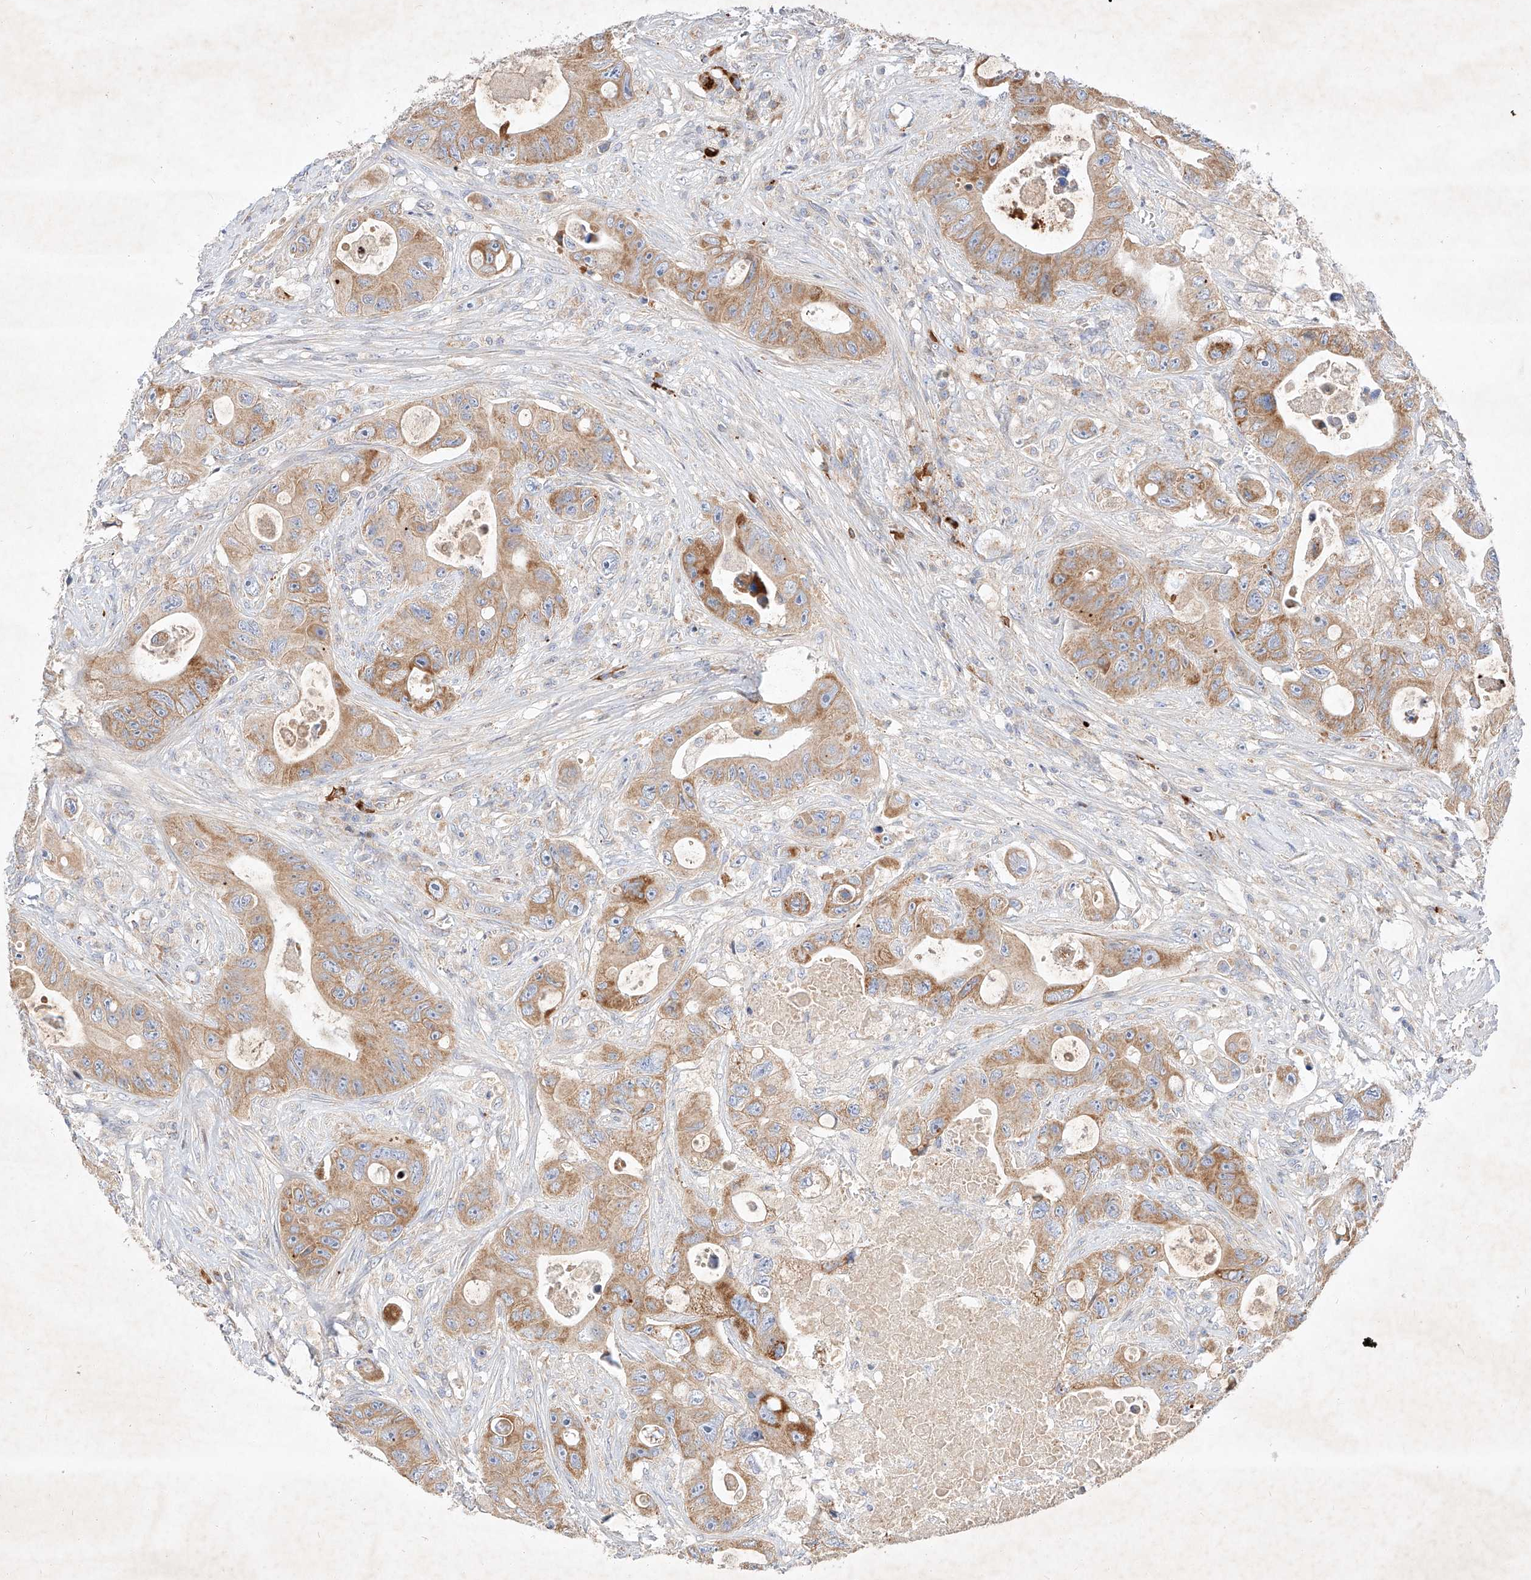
{"staining": {"intensity": "moderate", "quantity": ">75%", "location": "cytoplasmic/membranous"}, "tissue": "colorectal cancer", "cell_type": "Tumor cells", "image_type": "cancer", "snomed": [{"axis": "morphology", "description": "Adenocarcinoma, NOS"}, {"axis": "topography", "description": "Colon"}], "caption": "An image showing moderate cytoplasmic/membranous positivity in about >75% of tumor cells in colorectal cancer, as visualized by brown immunohistochemical staining.", "gene": "OSGEPL1", "patient": {"sex": "female", "age": 46}}